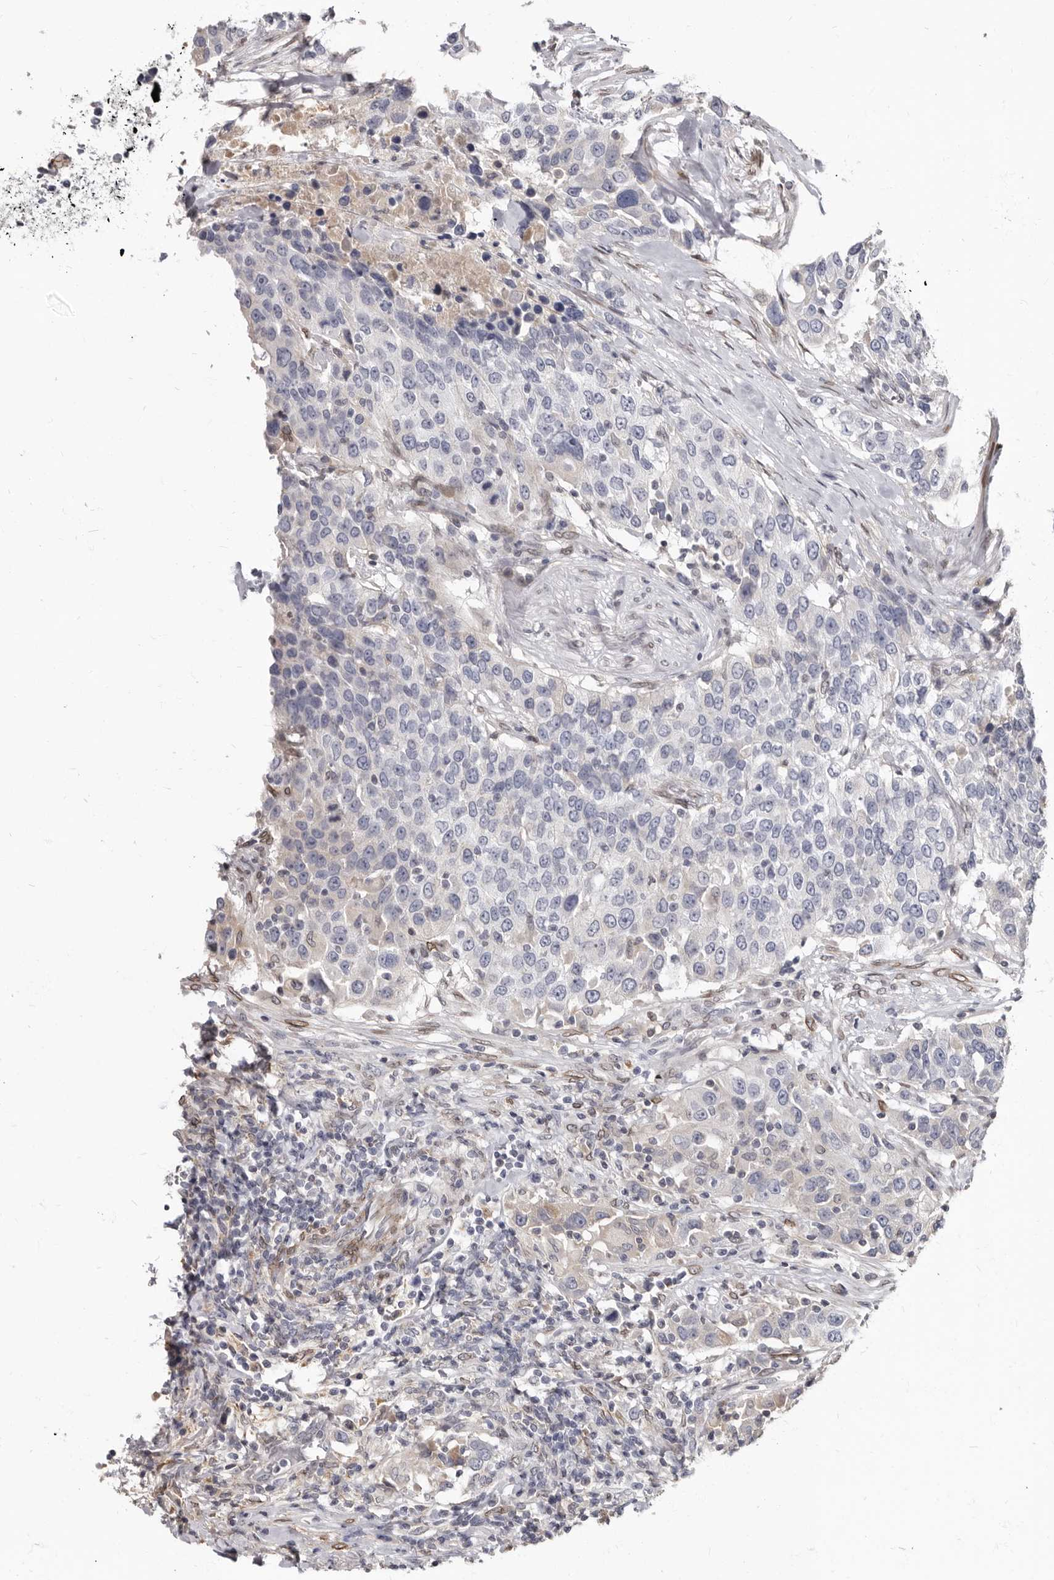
{"staining": {"intensity": "negative", "quantity": "none", "location": "none"}, "tissue": "urothelial cancer", "cell_type": "Tumor cells", "image_type": "cancer", "snomed": [{"axis": "morphology", "description": "Urothelial carcinoma, High grade"}, {"axis": "topography", "description": "Urinary bladder"}], "caption": "IHC micrograph of urothelial cancer stained for a protein (brown), which exhibits no staining in tumor cells.", "gene": "MRGPRF", "patient": {"sex": "female", "age": 80}}